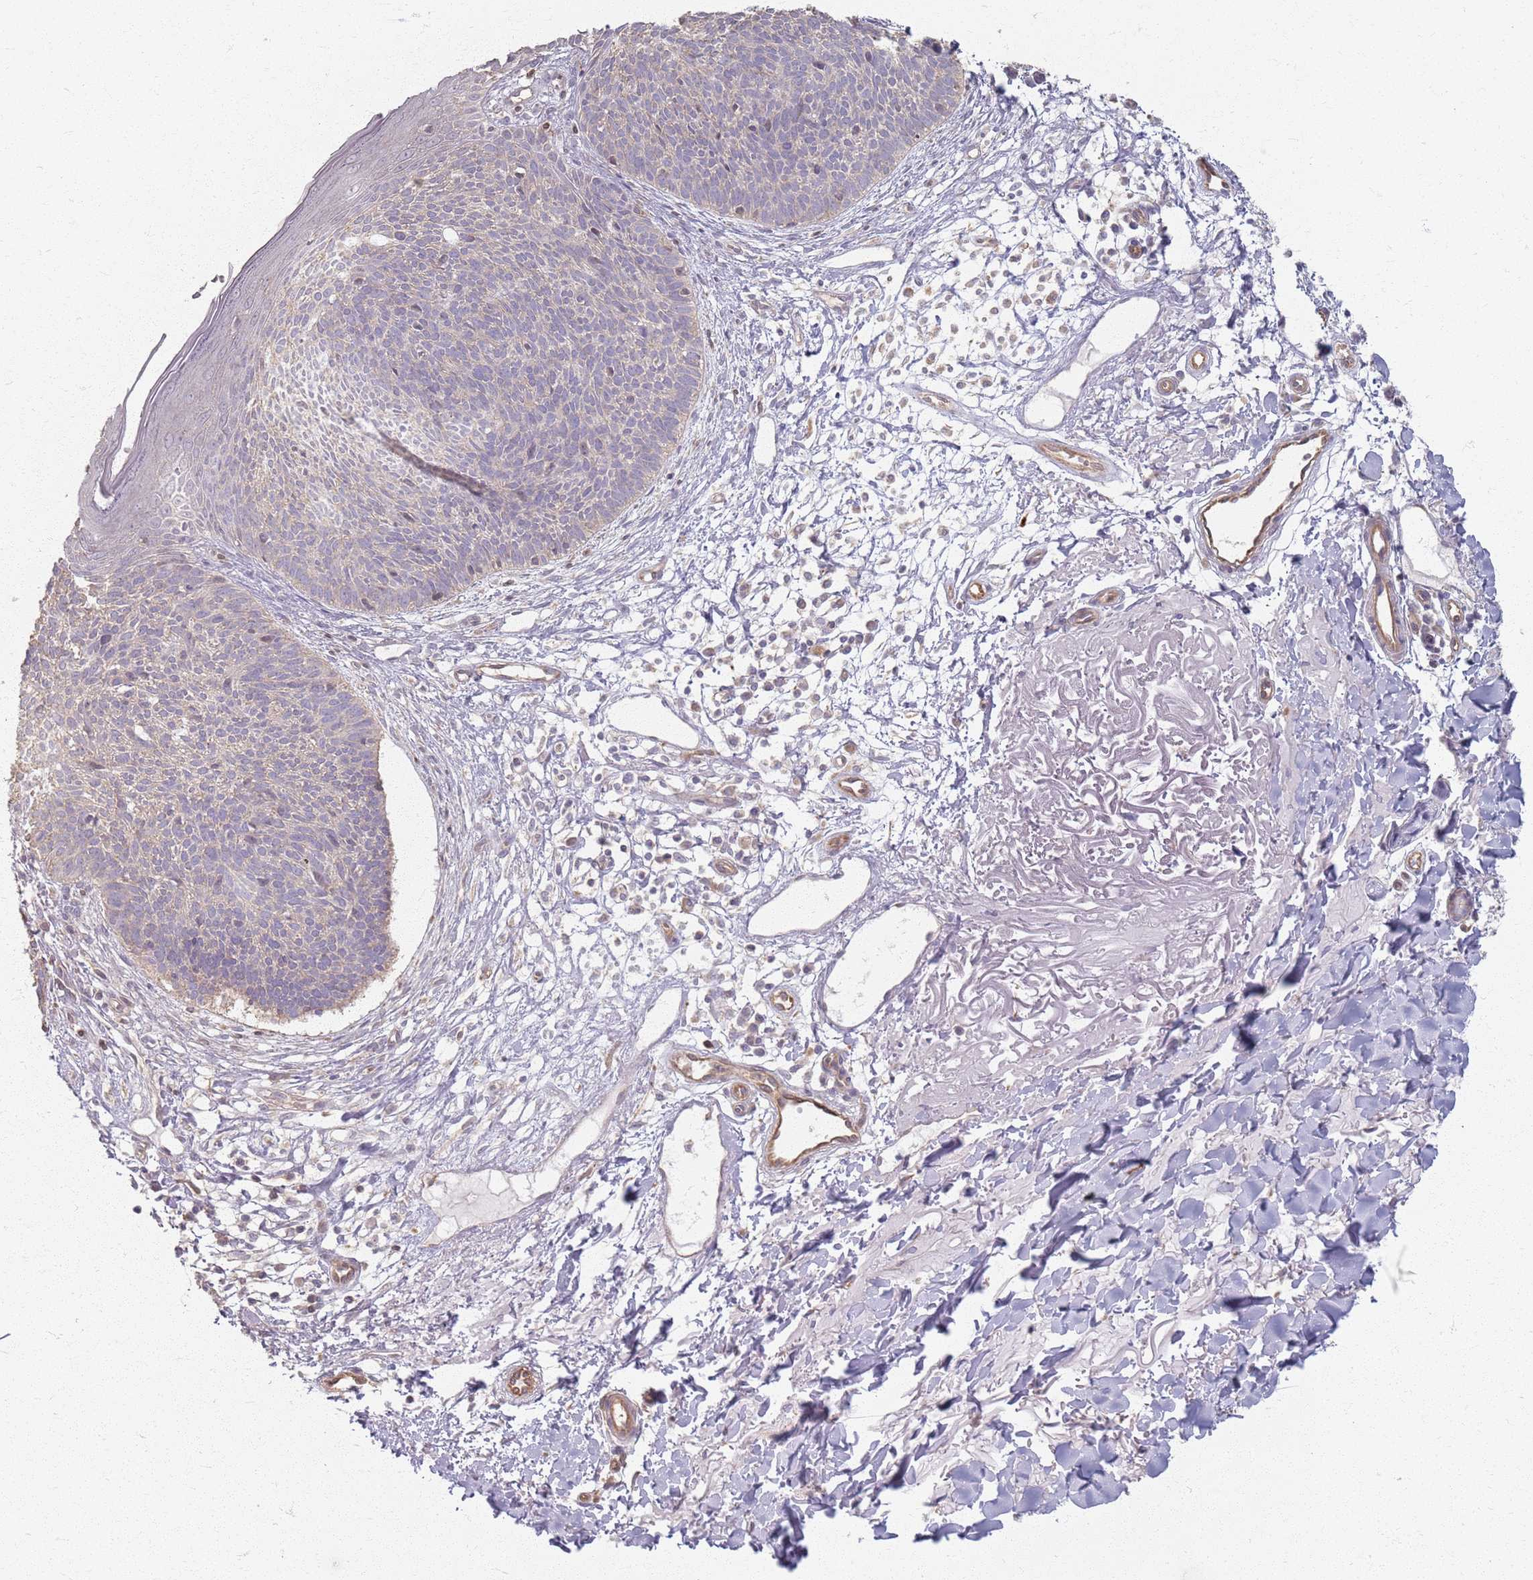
{"staining": {"intensity": "negative", "quantity": "none", "location": "none"}, "tissue": "skin cancer", "cell_type": "Tumor cells", "image_type": "cancer", "snomed": [{"axis": "morphology", "description": "Basal cell carcinoma"}, {"axis": "topography", "description": "Skin"}], "caption": "There is no significant staining in tumor cells of basal cell carcinoma (skin).", "gene": "KCNA5", "patient": {"sex": "male", "age": 84}}